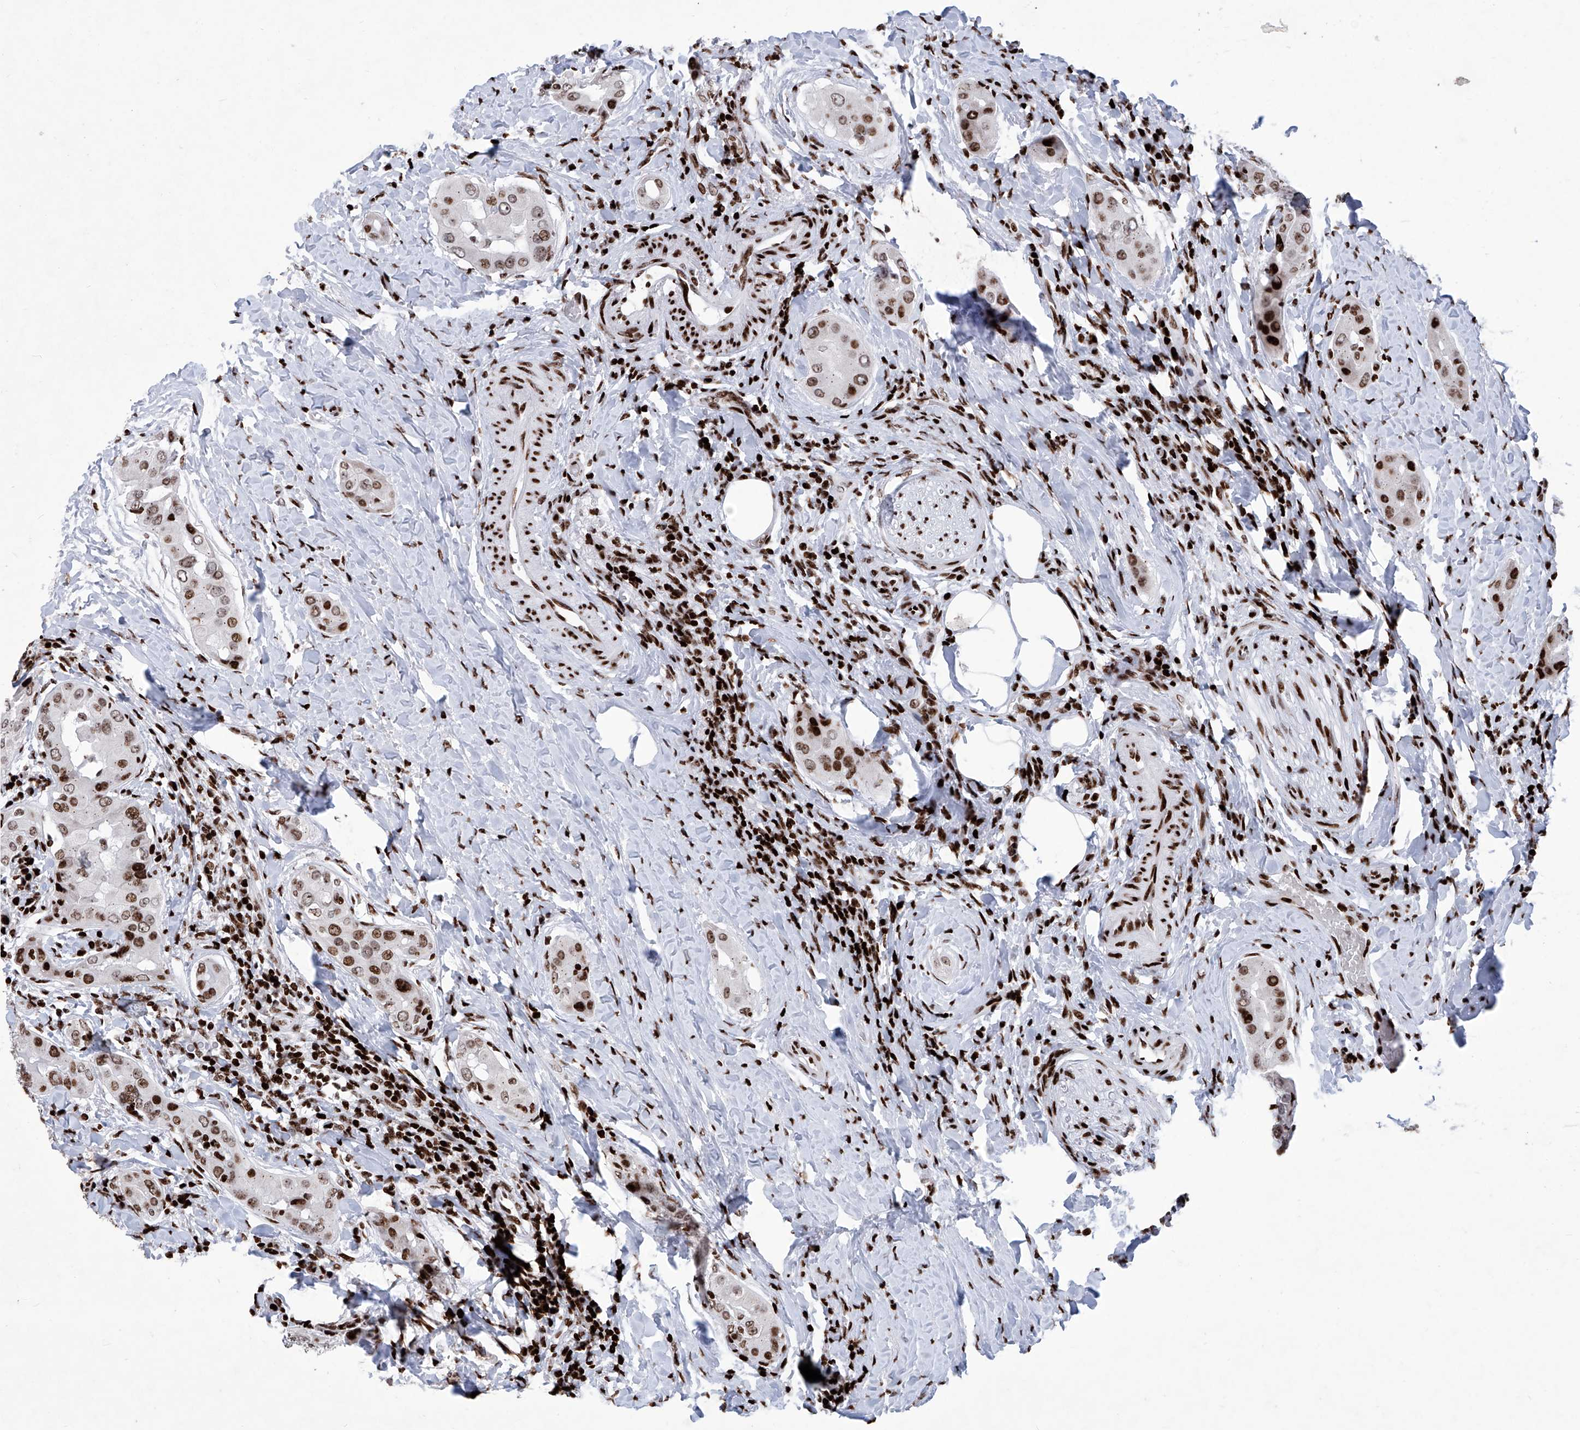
{"staining": {"intensity": "moderate", "quantity": ">75%", "location": "nuclear"}, "tissue": "thyroid cancer", "cell_type": "Tumor cells", "image_type": "cancer", "snomed": [{"axis": "morphology", "description": "Papillary adenocarcinoma, NOS"}, {"axis": "topography", "description": "Thyroid gland"}], "caption": "High-magnification brightfield microscopy of papillary adenocarcinoma (thyroid) stained with DAB (brown) and counterstained with hematoxylin (blue). tumor cells exhibit moderate nuclear staining is appreciated in about>75% of cells. The staining is performed using DAB brown chromogen to label protein expression. The nuclei are counter-stained blue using hematoxylin.", "gene": "HEY2", "patient": {"sex": "male", "age": 33}}